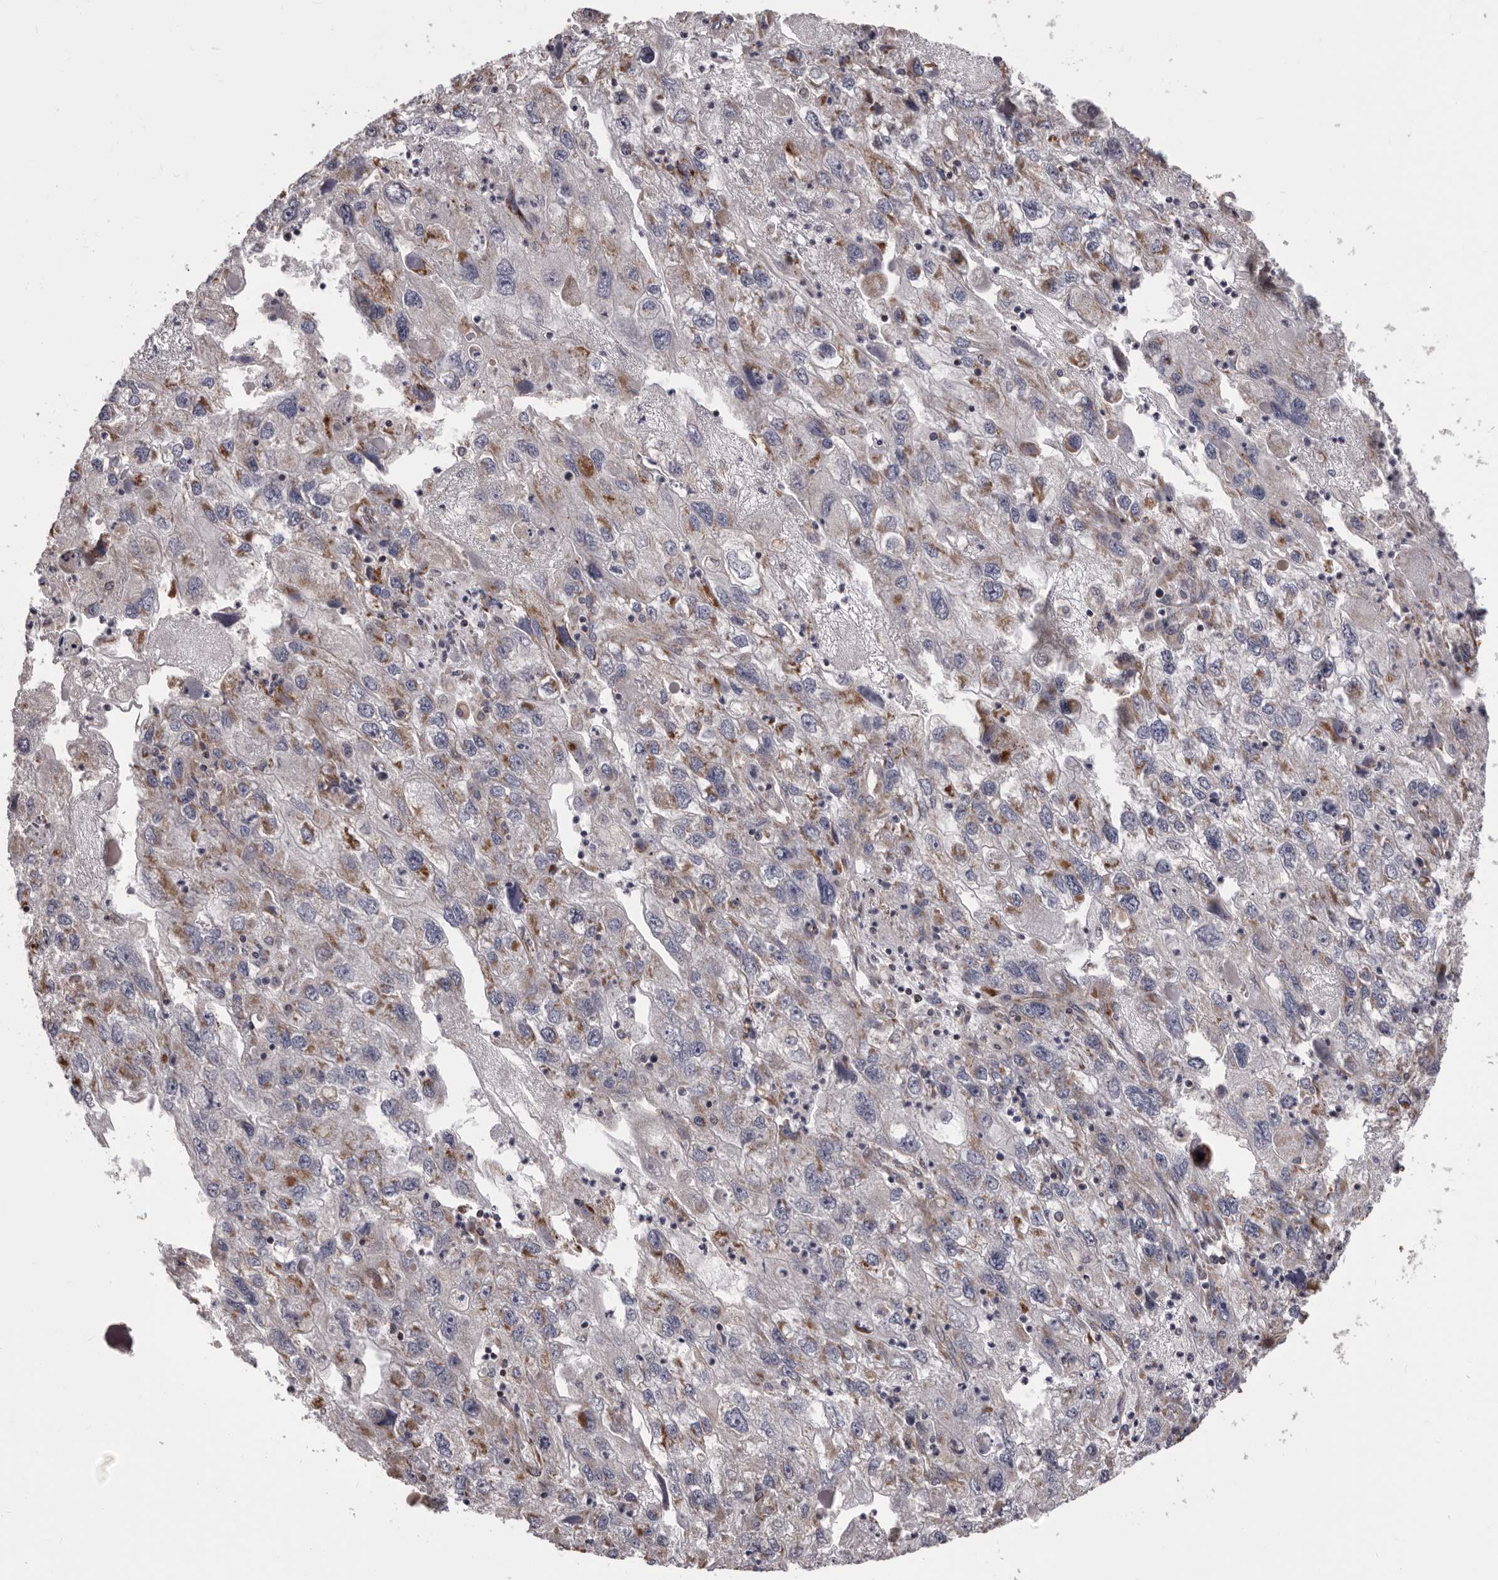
{"staining": {"intensity": "negative", "quantity": "none", "location": "none"}, "tissue": "endometrial cancer", "cell_type": "Tumor cells", "image_type": "cancer", "snomed": [{"axis": "morphology", "description": "Adenocarcinoma, NOS"}, {"axis": "topography", "description": "Endometrium"}], "caption": "This is a histopathology image of IHC staining of endometrial cancer (adenocarcinoma), which shows no positivity in tumor cells.", "gene": "CHRM2", "patient": {"sex": "female", "age": 49}}